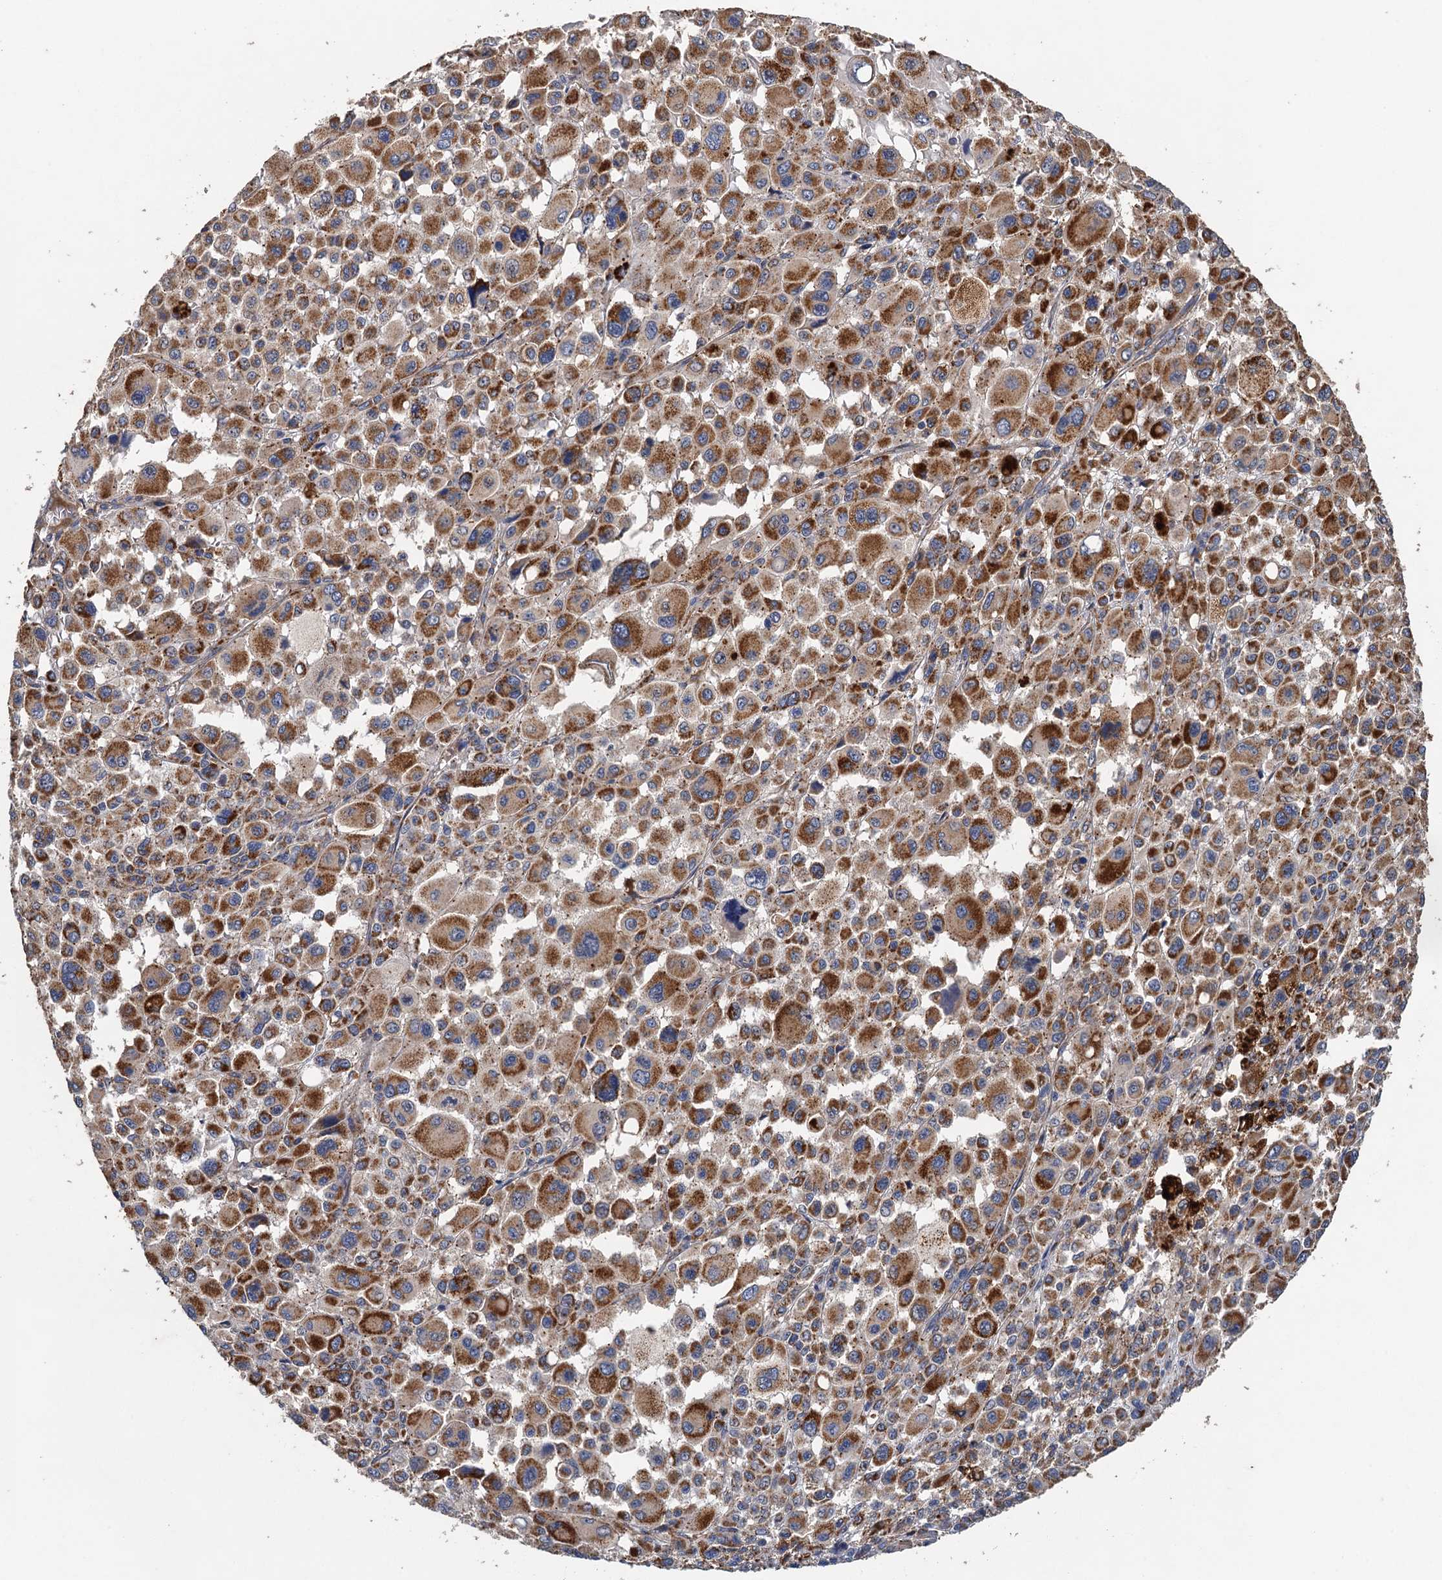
{"staining": {"intensity": "strong", "quantity": ">75%", "location": "cytoplasmic/membranous"}, "tissue": "melanoma", "cell_type": "Tumor cells", "image_type": "cancer", "snomed": [{"axis": "morphology", "description": "Malignant melanoma, Metastatic site"}, {"axis": "topography", "description": "Skin"}], "caption": "A high amount of strong cytoplasmic/membranous staining is present in about >75% of tumor cells in malignant melanoma (metastatic site) tissue.", "gene": "BCS1L", "patient": {"sex": "female", "age": 74}}